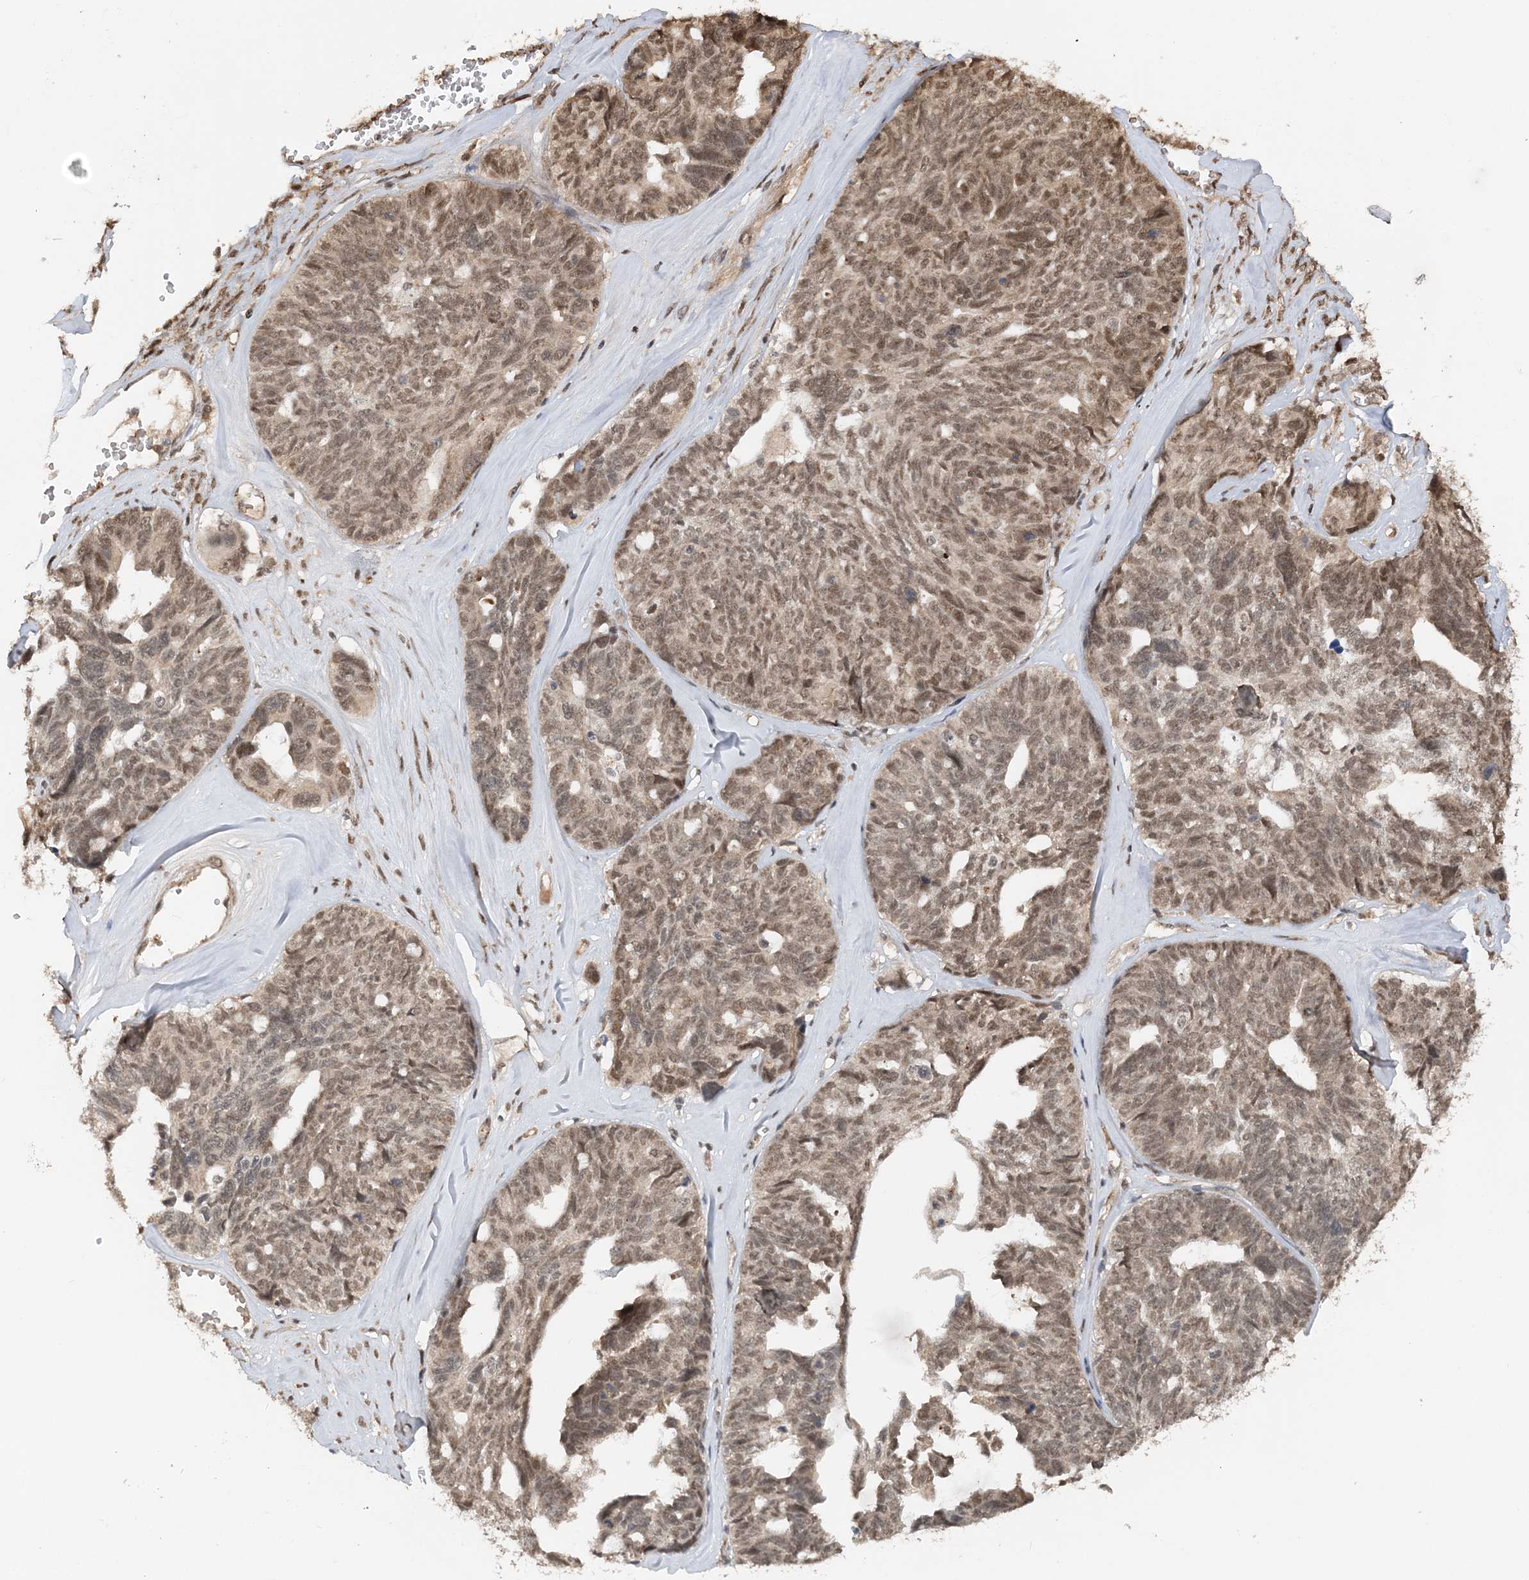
{"staining": {"intensity": "moderate", "quantity": ">75%", "location": "cytoplasmic/membranous,nuclear"}, "tissue": "ovarian cancer", "cell_type": "Tumor cells", "image_type": "cancer", "snomed": [{"axis": "morphology", "description": "Cystadenocarcinoma, serous, NOS"}, {"axis": "topography", "description": "Ovary"}], "caption": "Immunohistochemical staining of ovarian serous cystadenocarcinoma exhibits moderate cytoplasmic/membranous and nuclear protein expression in approximately >75% of tumor cells.", "gene": "TSHZ2", "patient": {"sex": "female", "age": 79}}